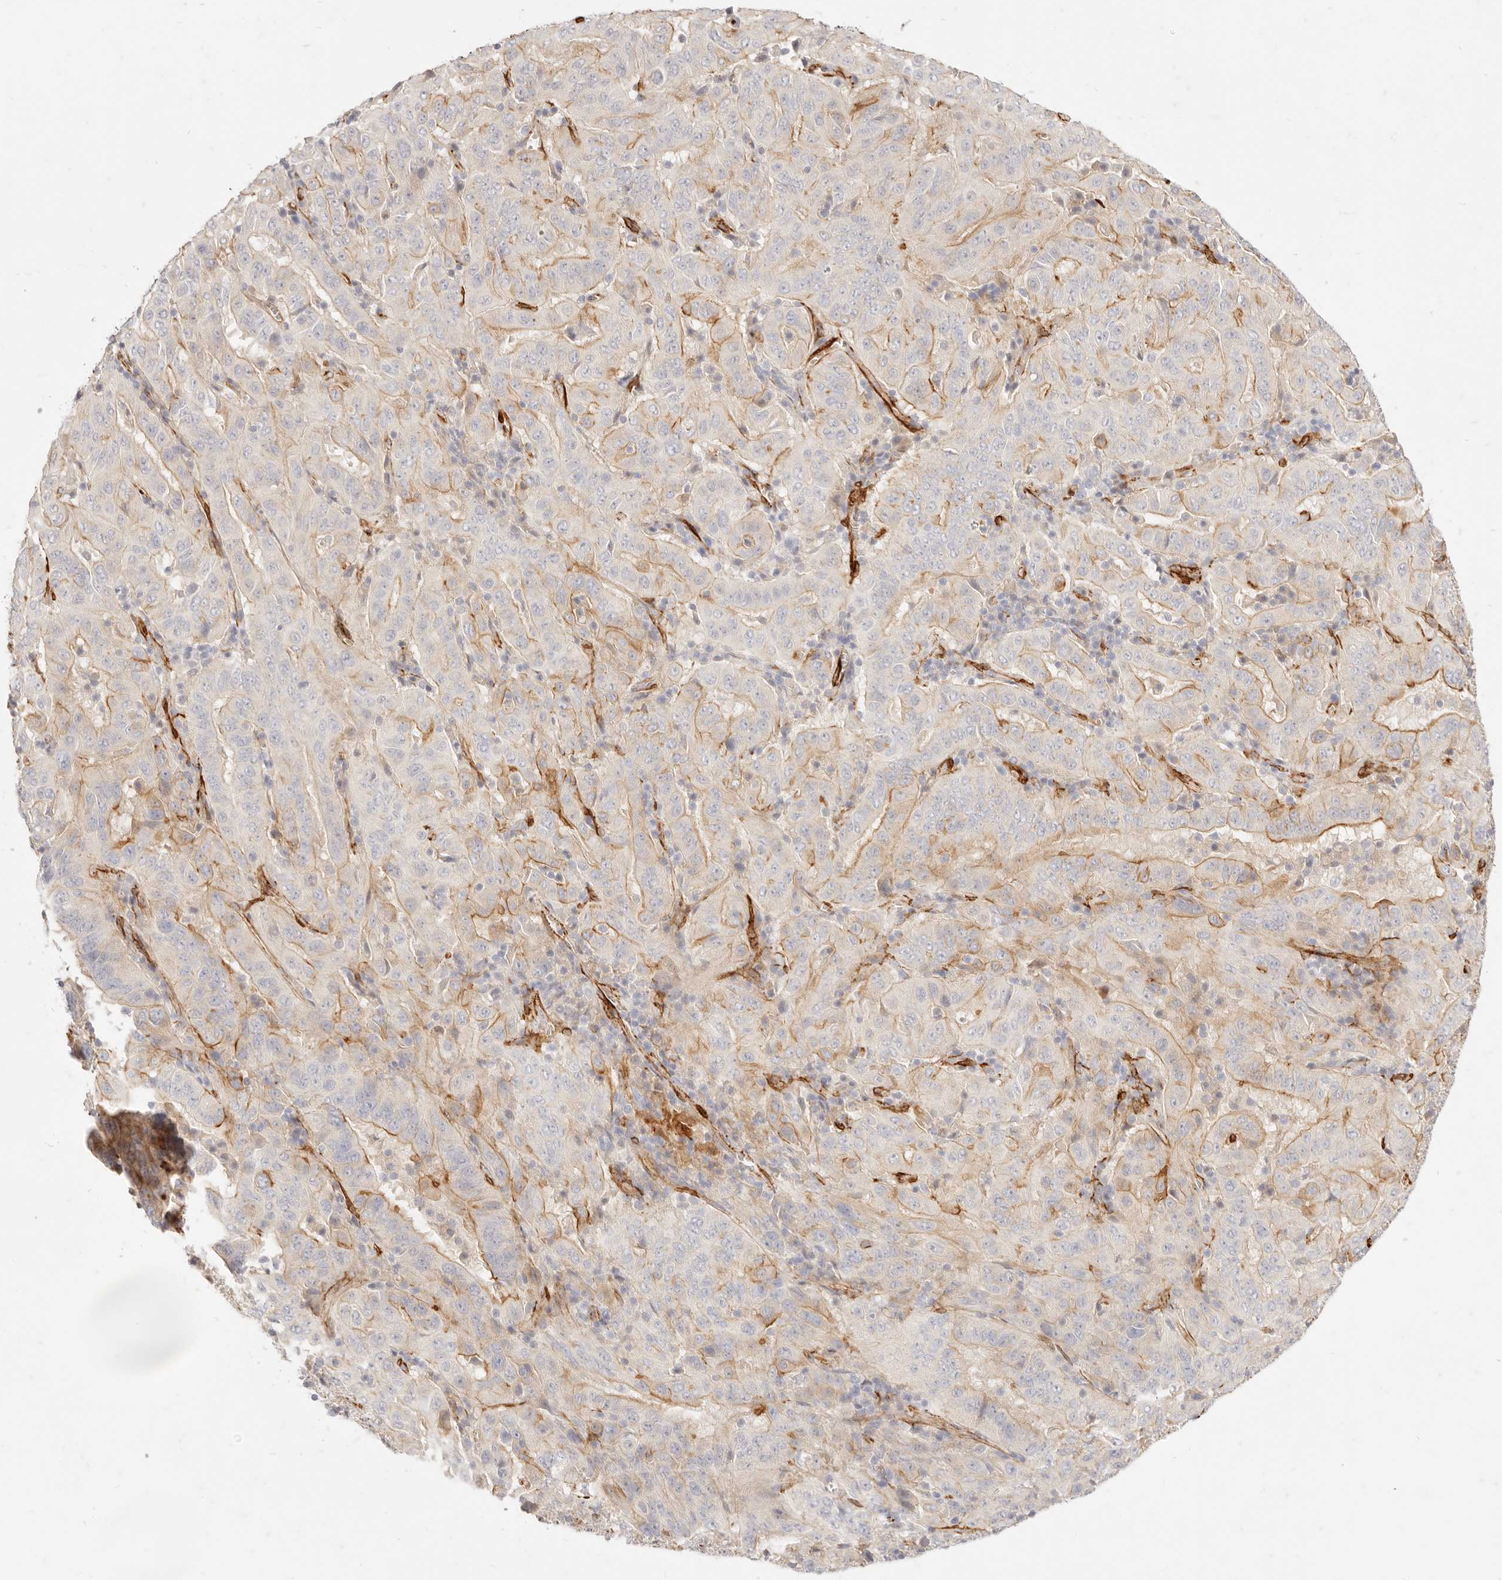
{"staining": {"intensity": "moderate", "quantity": "<25%", "location": "cytoplasmic/membranous"}, "tissue": "pancreatic cancer", "cell_type": "Tumor cells", "image_type": "cancer", "snomed": [{"axis": "morphology", "description": "Adenocarcinoma, NOS"}, {"axis": "topography", "description": "Pancreas"}], "caption": "Adenocarcinoma (pancreatic) stained with a brown dye demonstrates moderate cytoplasmic/membranous positive positivity in about <25% of tumor cells.", "gene": "TMTC2", "patient": {"sex": "male", "age": 63}}